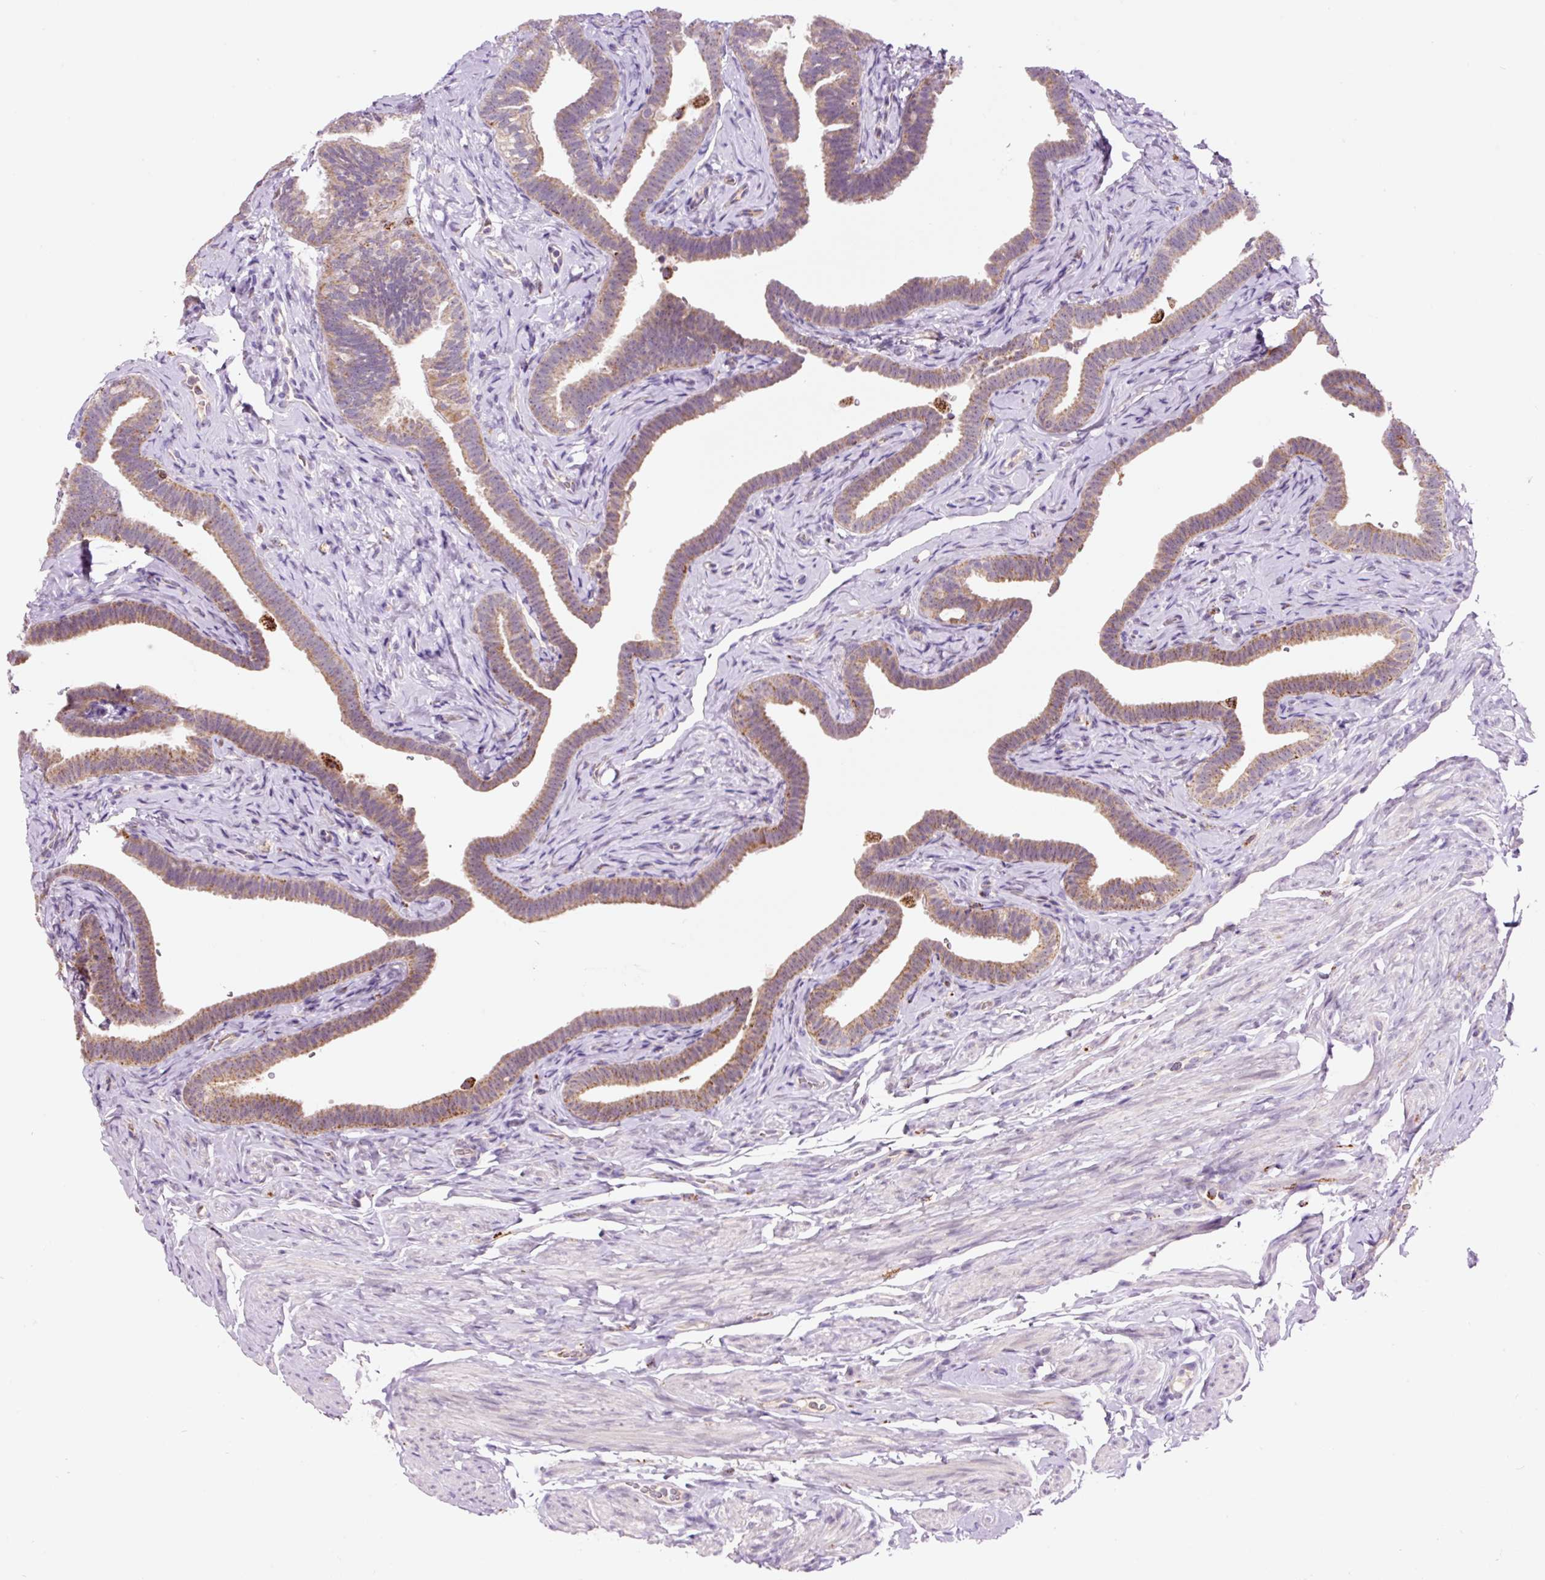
{"staining": {"intensity": "weak", "quantity": "25%-75%", "location": "cytoplasmic/membranous"}, "tissue": "fallopian tube", "cell_type": "Glandular cells", "image_type": "normal", "snomed": [{"axis": "morphology", "description": "Normal tissue, NOS"}, {"axis": "topography", "description": "Fallopian tube"}], "caption": "Immunohistochemical staining of benign fallopian tube exhibits weak cytoplasmic/membranous protein staining in about 25%-75% of glandular cells.", "gene": "PCK2", "patient": {"sex": "female", "age": 69}}